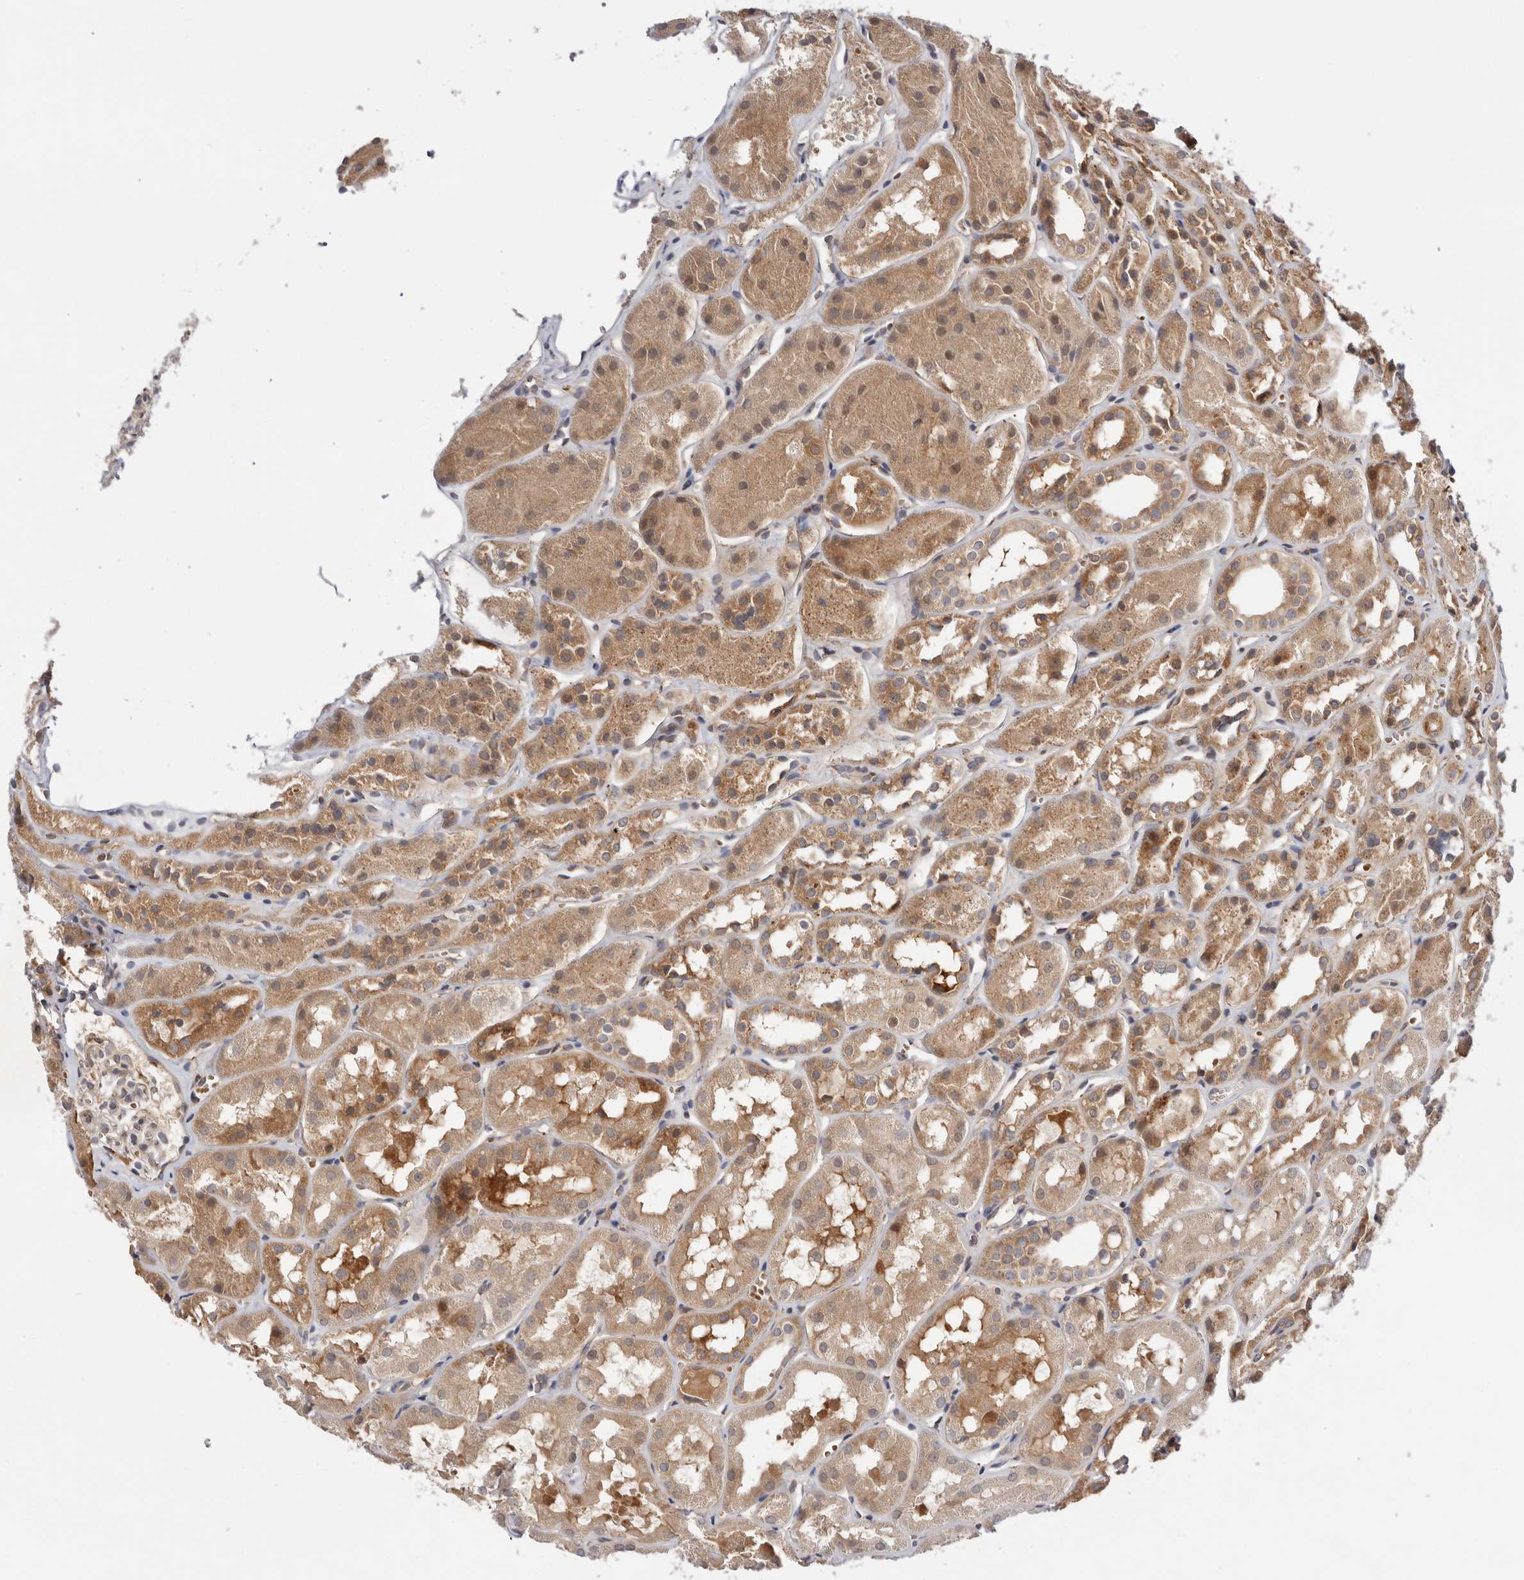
{"staining": {"intensity": "negative", "quantity": "none", "location": "none"}, "tissue": "kidney", "cell_type": "Cells in glomeruli", "image_type": "normal", "snomed": [{"axis": "morphology", "description": "Normal tissue, NOS"}, {"axis": "topography", "description": "Kidney"}], "caption": "Immunohistochemistry (IHC) of unremarkable kidney exhibits no staining in cells in glomeruli.", "gene": "RNF213", "patient": {"sex": "male", "age": 16}}